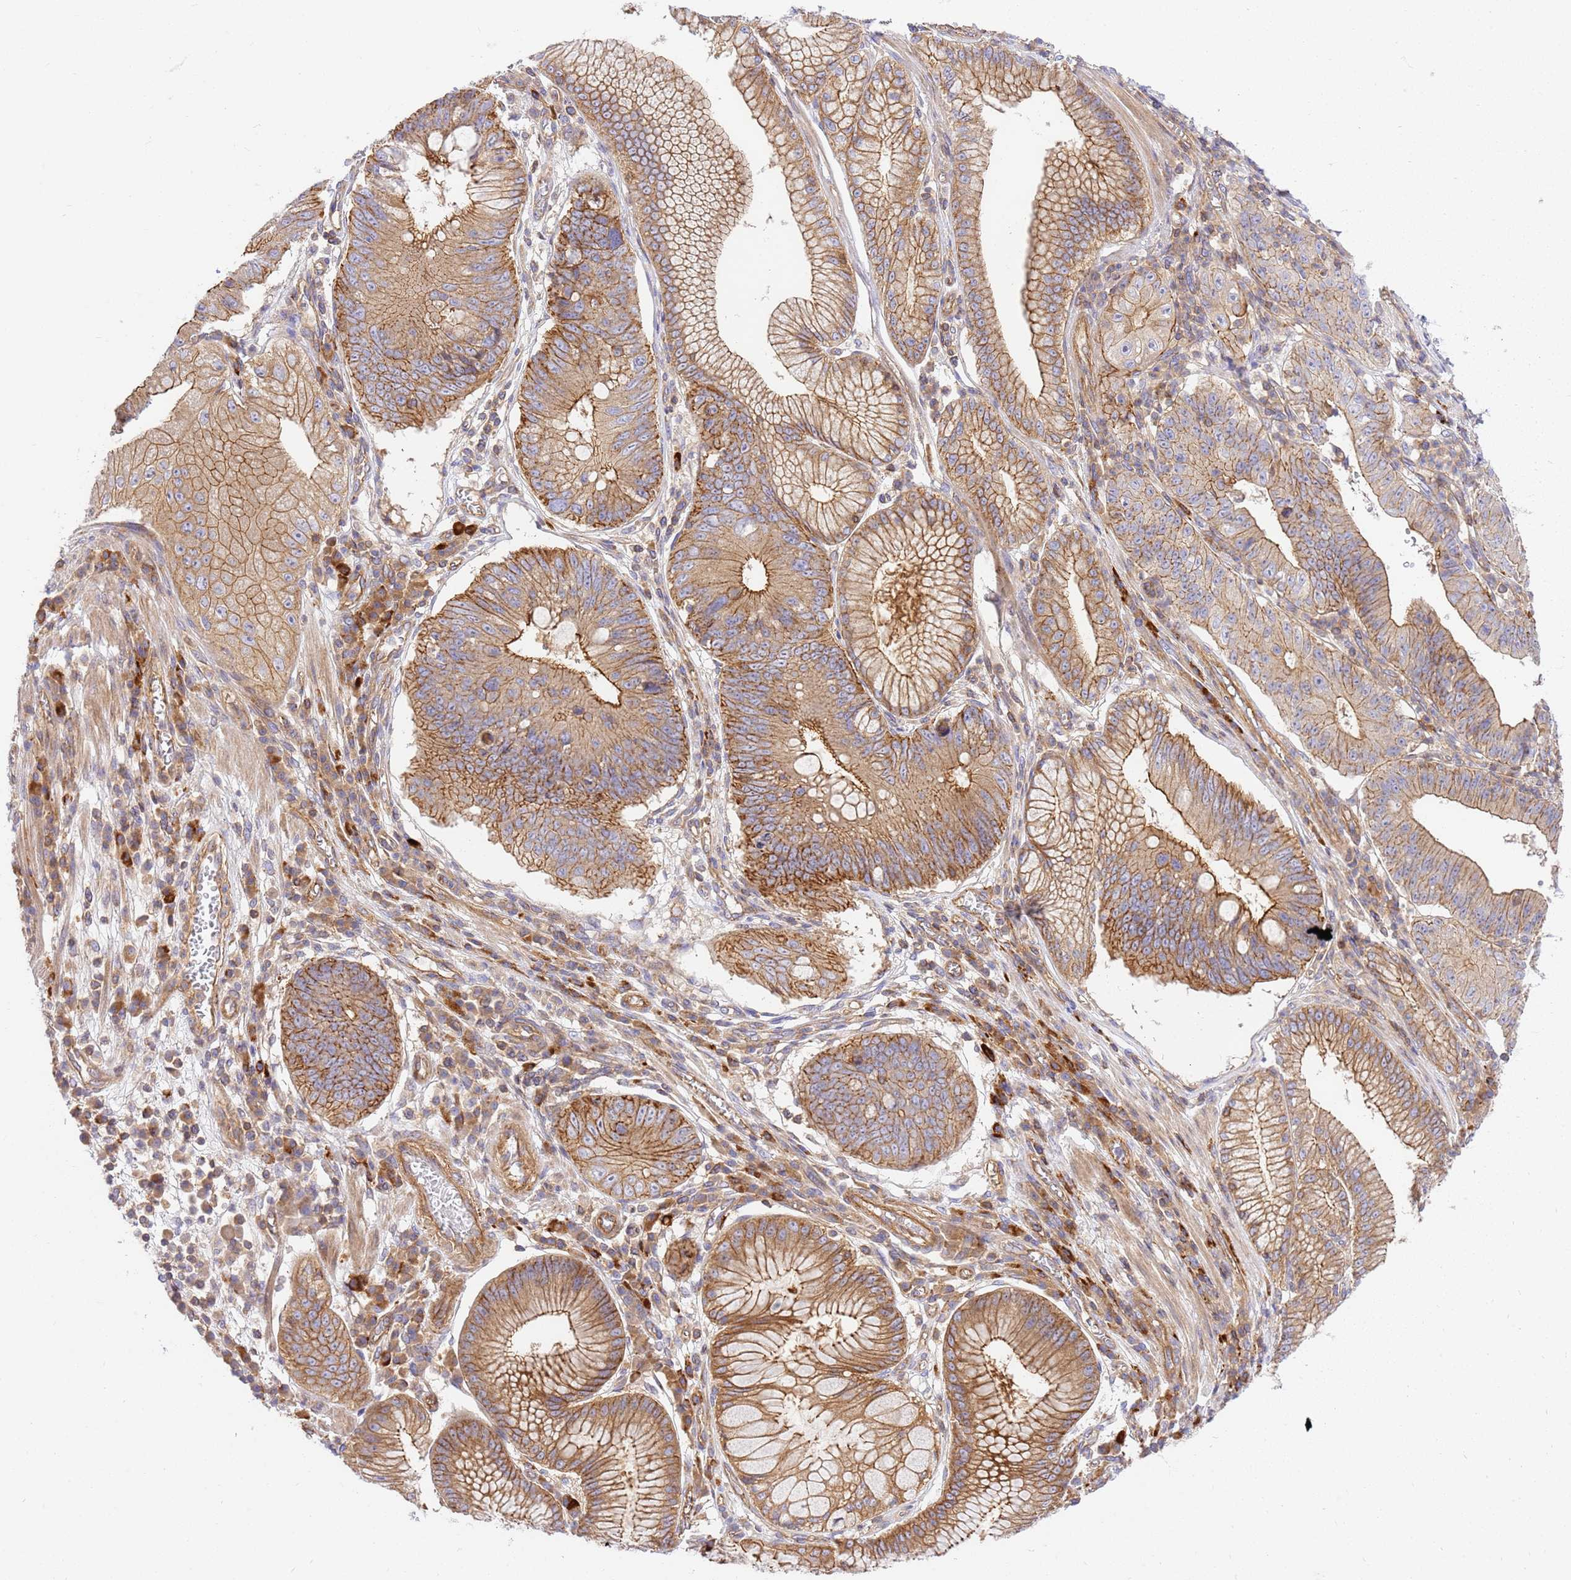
{"staining": {"intensity": "moderate", "quantity": ">75%", "location": "cytoplasmic/membranous"}, "tissue": "stomach cancer", "cell_type": "Tumor cells", "image_type": "cancer", "snomed": [{"axis": "morphology", "description": "Adenocarcinoma, NOS"}, {"axis": "topography", "description": "Stomach"}], "caption": "IHC of human stomach cancer (adenocarcinoma) reveals medium levels of moderate cytoplasmic/membranous expression in about >75% of tumor cells.", "gene": "EFCAB8", "patient": {"sex": "male", "age": 59}}